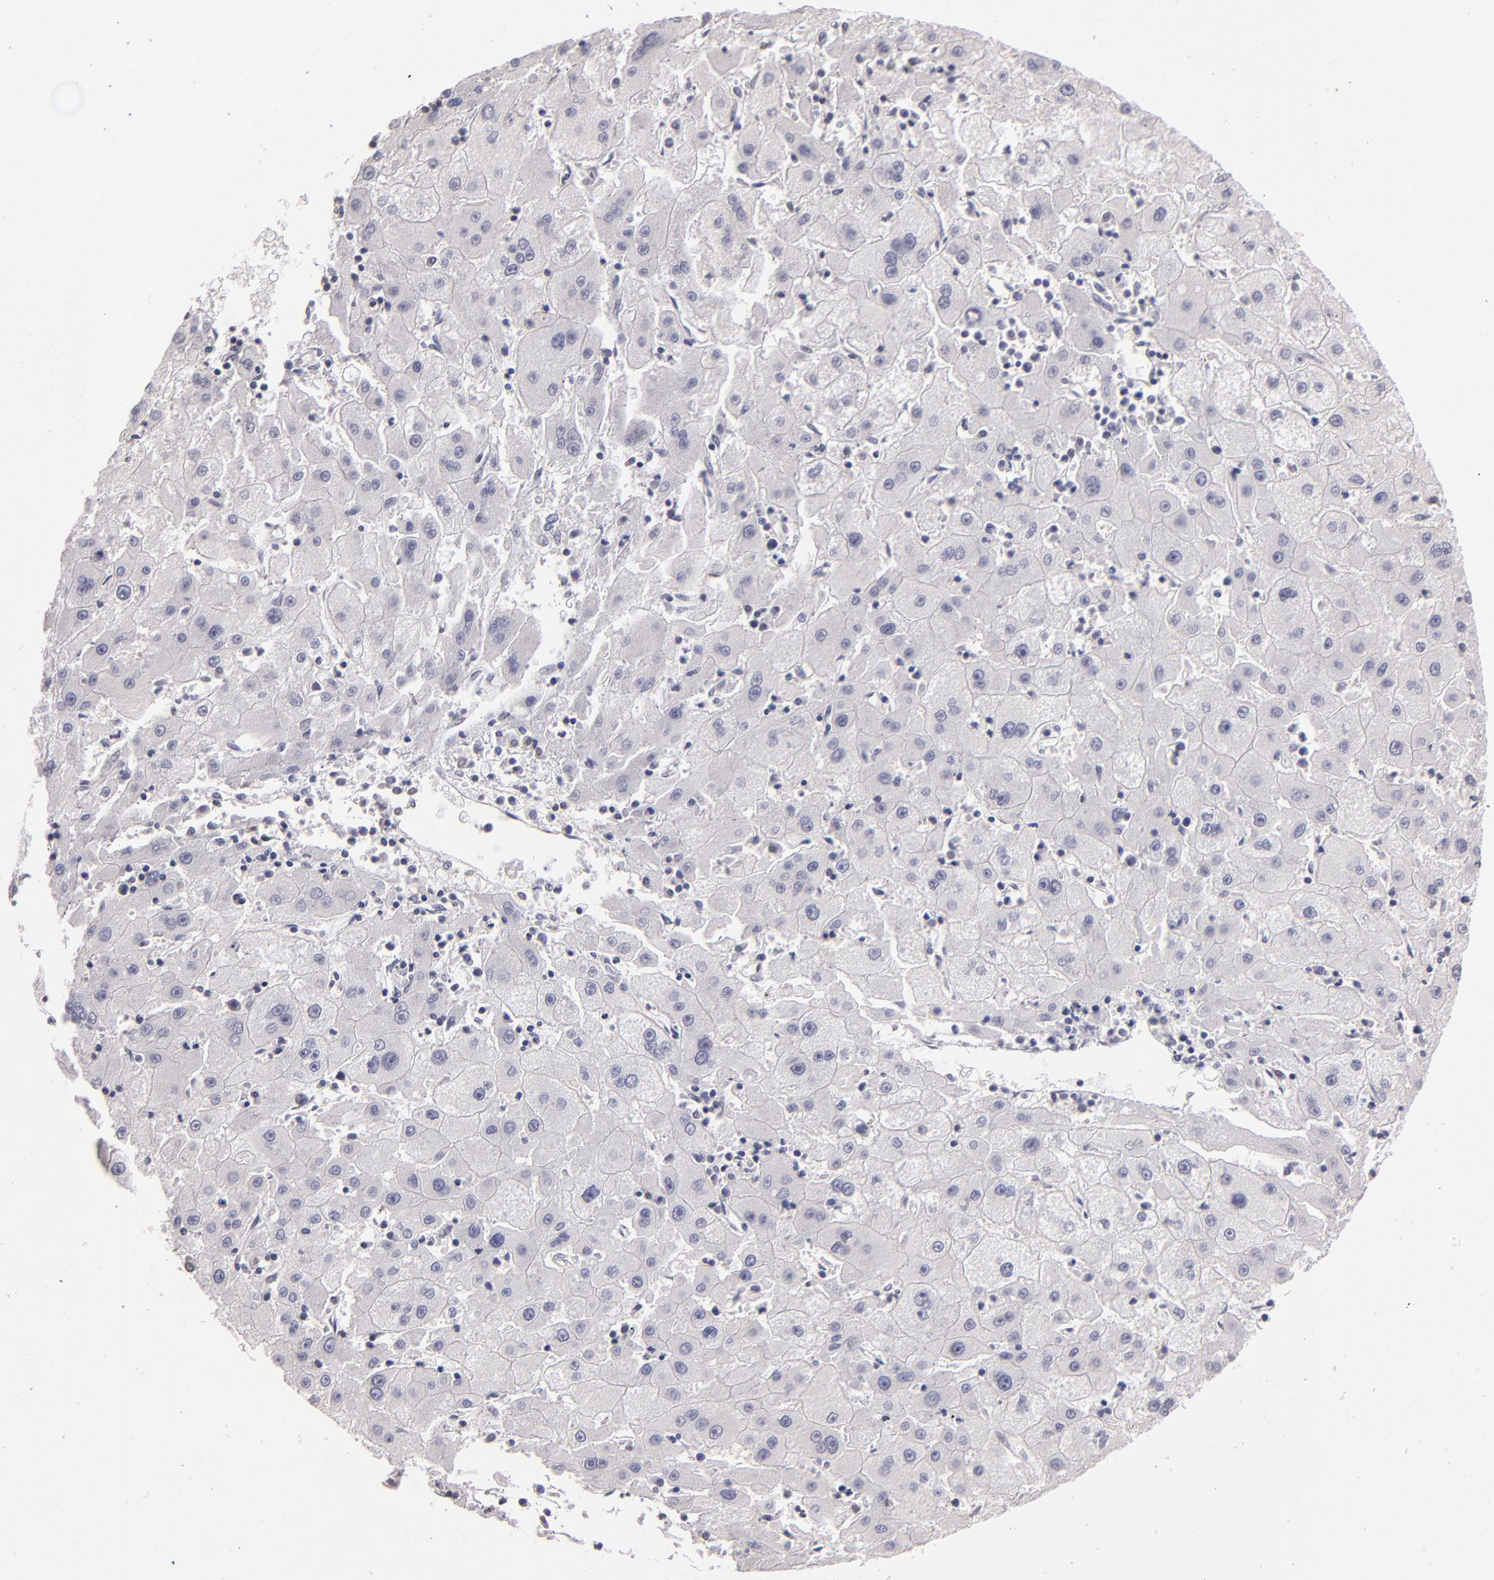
{"staining": {"intensity": "negative", "quantity": "none", "location": "none"}, "tissue": "liver cancer", "cell_type": "Tumor cells", "image_type": "cancer", "snomed": [{"axis": "morphology", "description": "Carcinoma, Hepatocellular, NOS"}, {"axis": "topography", "description": "Liver"}], "caption": "Tumor cells show no significant staining in liver cancer (hepatocellular carcinoma).", "gene": "SOX10", "patient": {"sex": "male", "age": 72}}